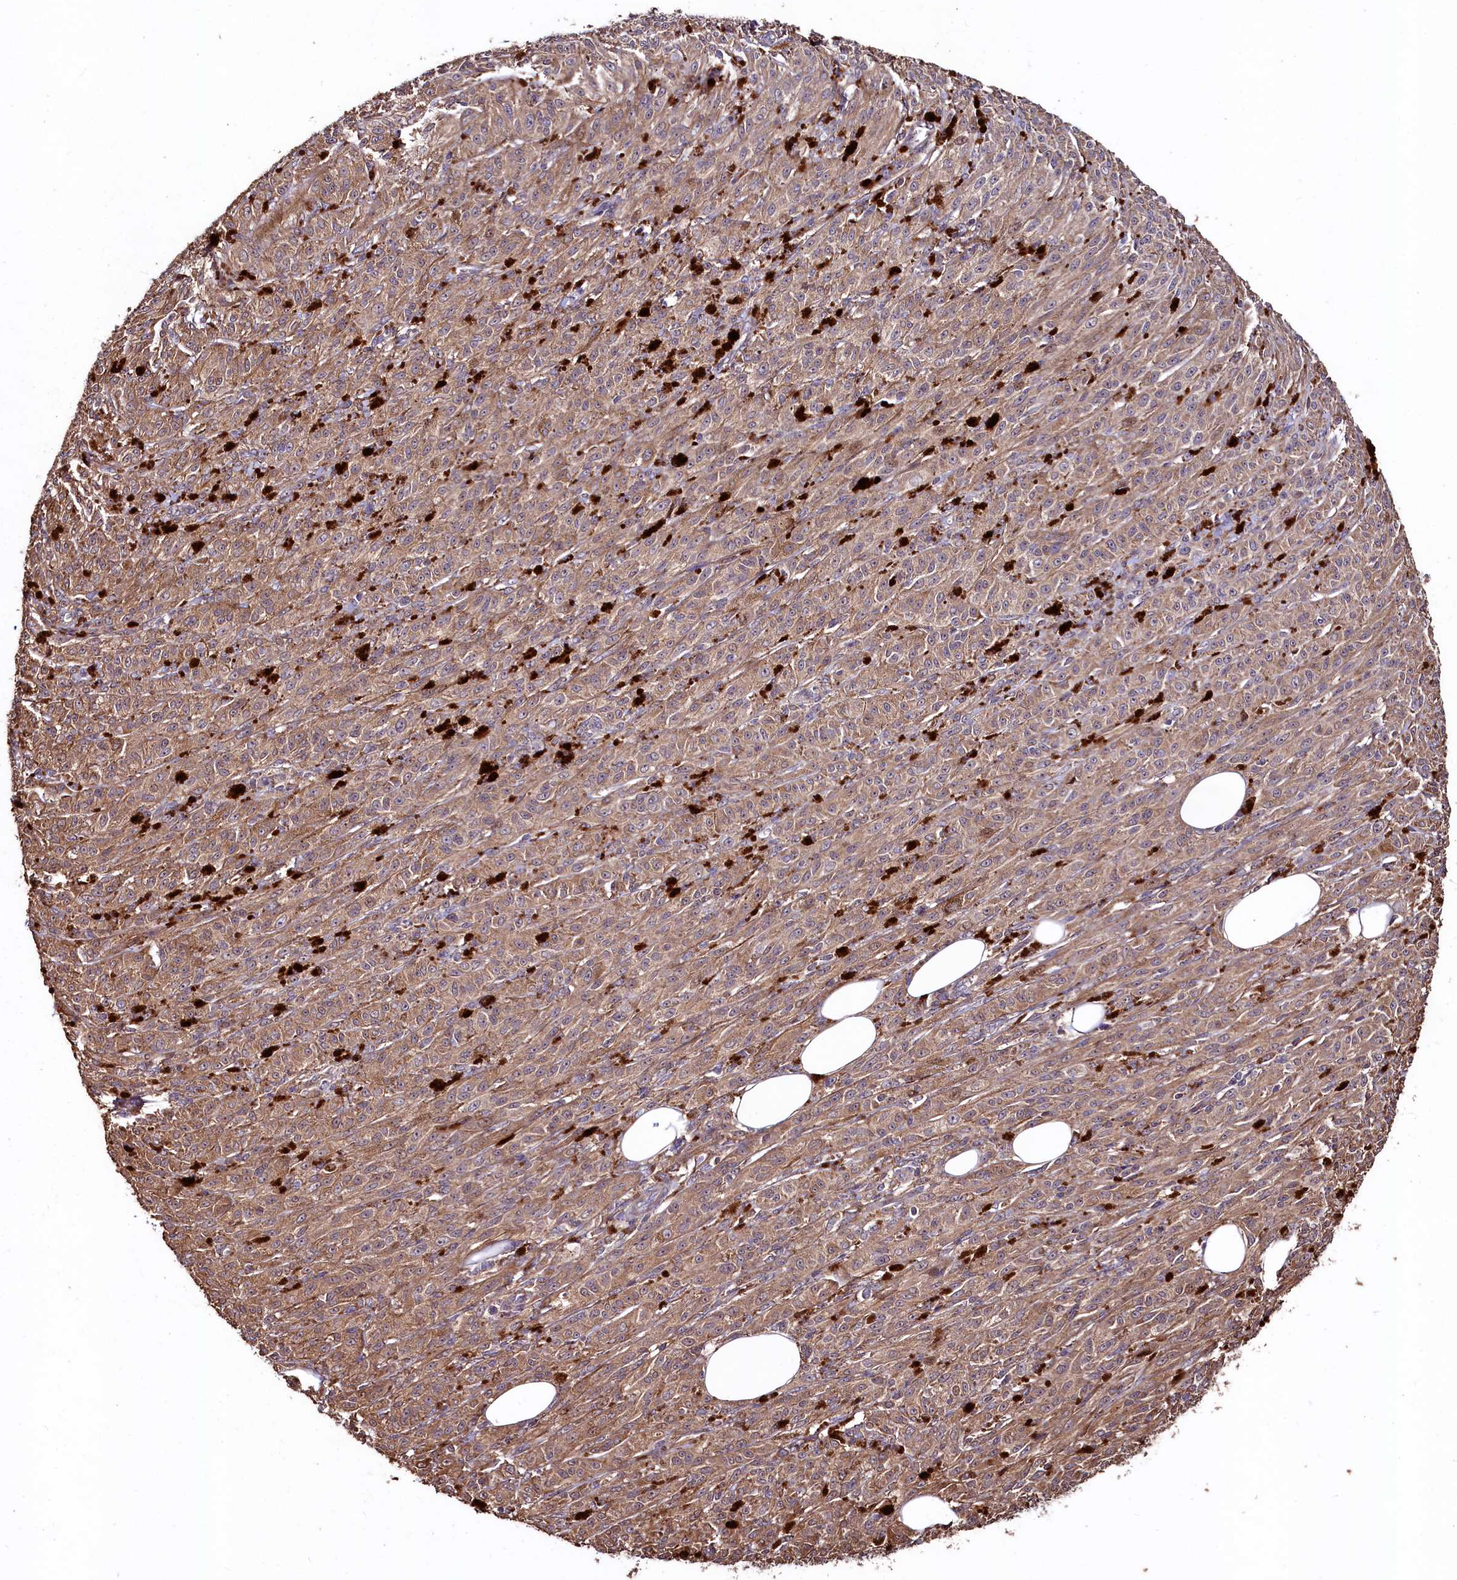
{"staining": {"intensity": "moderate", "quantity": ">75%", "location": "cytoplasmic/membranous"}, "tissue": "melanoma", "cell_type": "Tumor cells", "image_type": "cancer", "snomed": [{"axis": "morphology", "description": "Malignant melanoma, NOS"}, {"axis": "topography", "description": "Skin"}], "caption": "The immunohistochemical stain labels moderate cytoplasmic/membranous staining in tumor cells of malignant melanoma tissue. The protein of interest is stained brown, and the nuclei are stained in blue (DAB (3,3'-diaminobenzidine) IHC with brightfield microscopy, high magnification).", "gene": "TMEM98", "patient": {"sex": "female", "age": 52}}